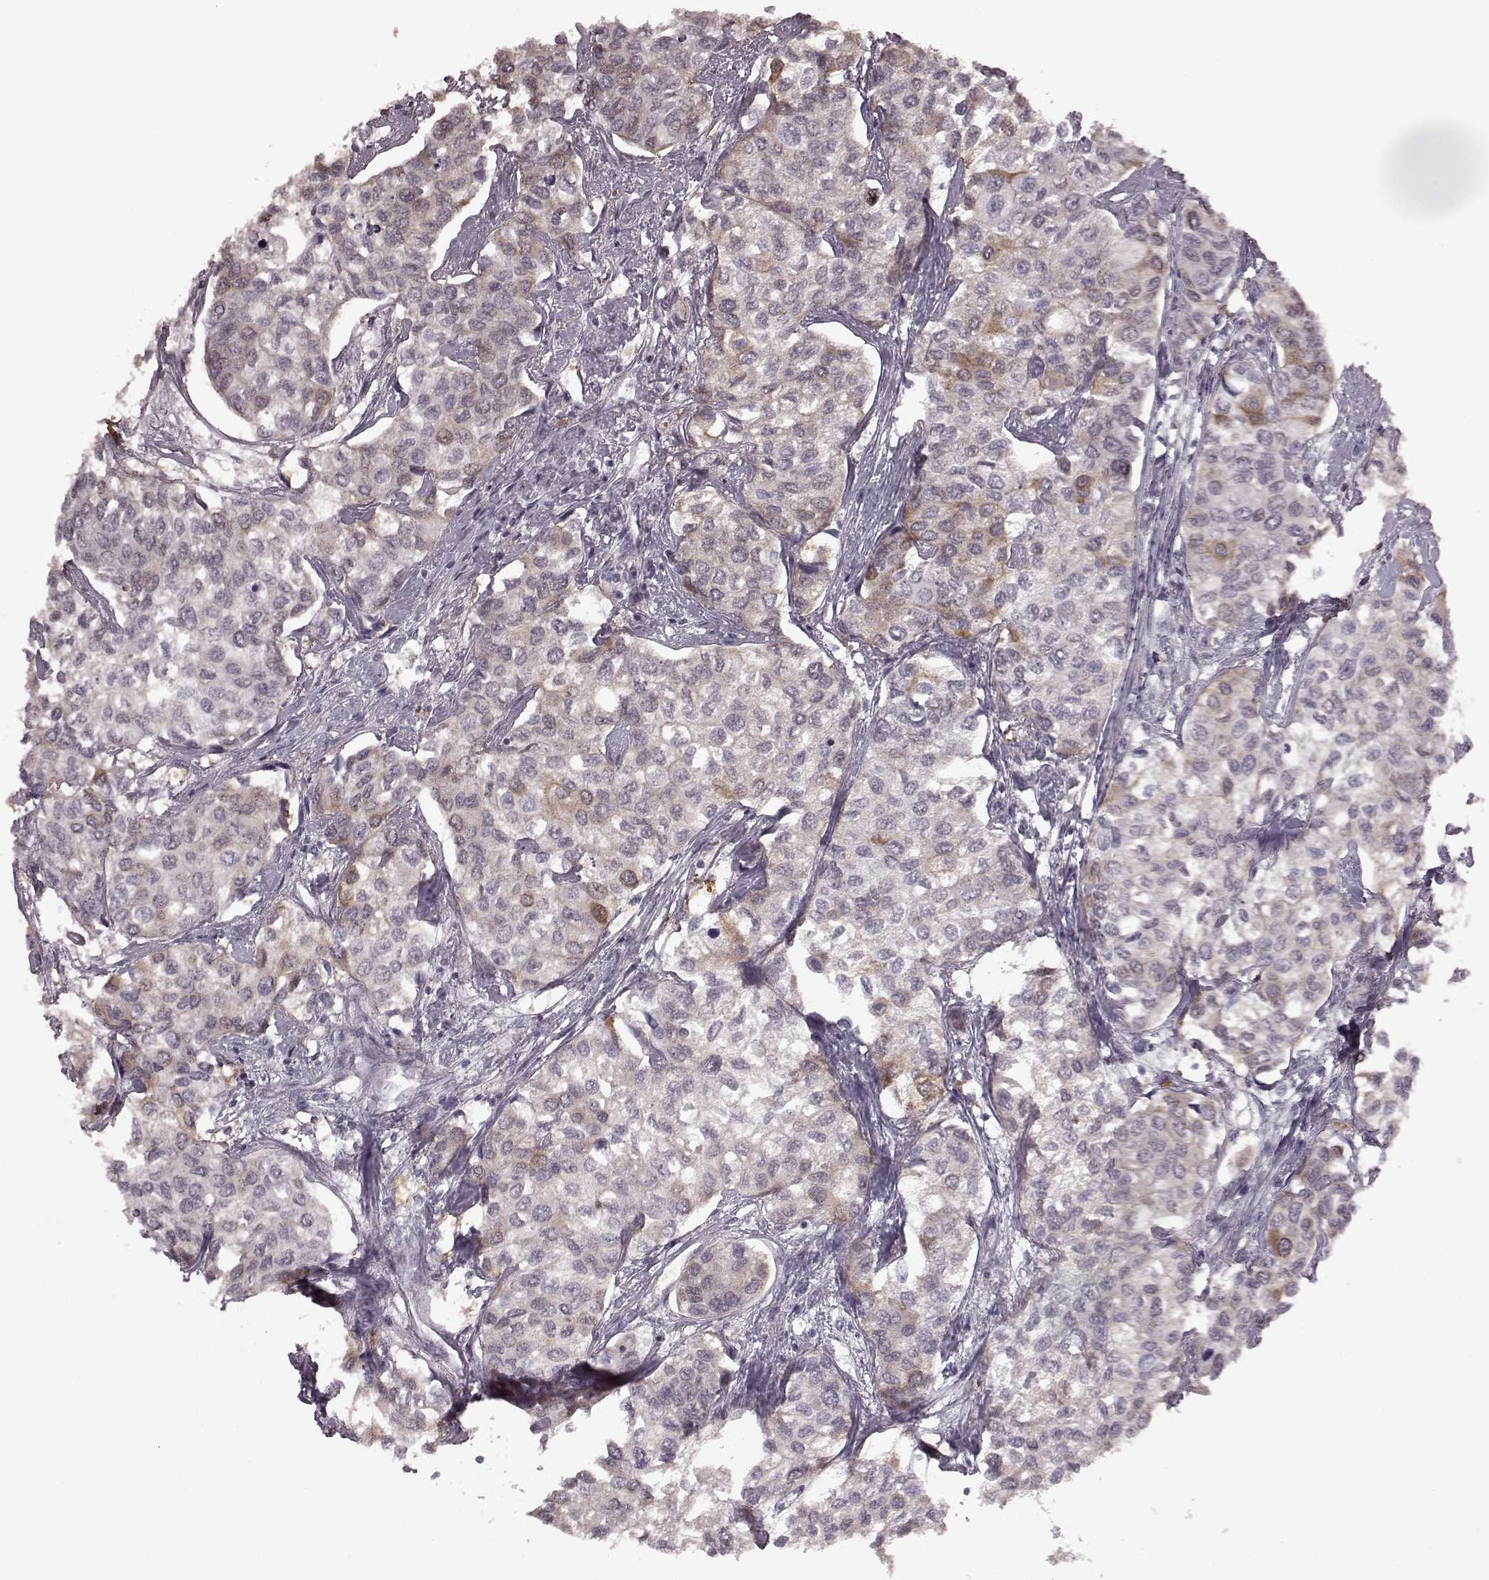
{"staining": {"intensity": "weak", "quantity": "25%-75%", "location": "cytoplasmic/membranous"}, "tissue": "urothelial cancer", "cell_type": "Tumor cells", "image_type": "cancer", "snomed": [{"axis": "morphology", "description": "Urothelial carcinoma, High grade"}, {"axis": "topography", "description": "Urinary bladder"}], "caption": "This image shows IHC staining of high-grade urothelial carcinoma, with low weak cytoplasmic/membranous staining in about 25%-75% of tumor cells.", "gene": "NR2C1", "patient": {"sex": "male", "age": 73}}